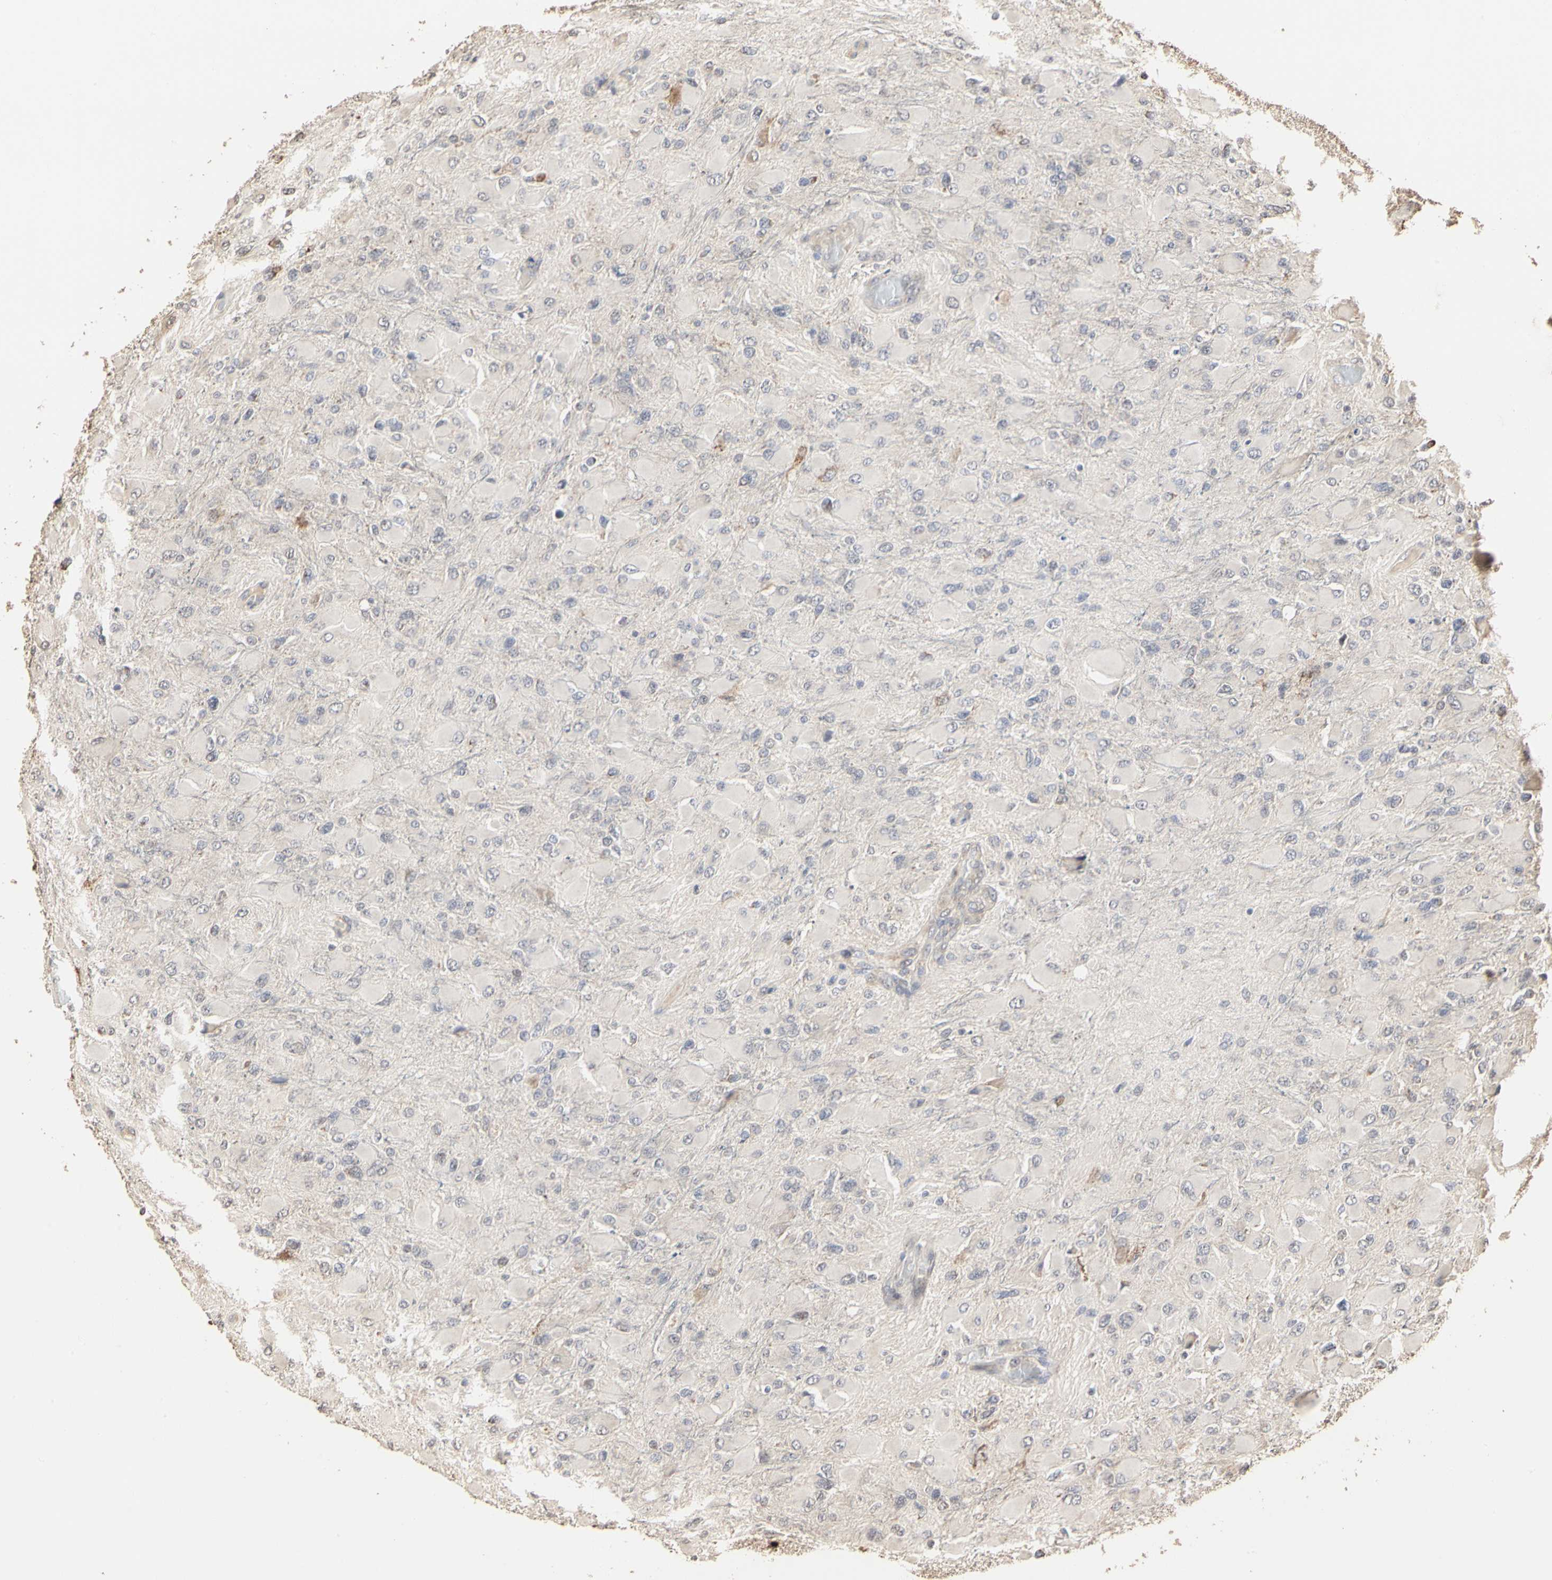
{"staining": {"intensity": "weak", "quantity": ">75%", "location": "cytoplasmic/membranous"}, "tissue": "glioma", "cell_type": "Tumor cells", "image_type": "cancer", "snomed": [{"axis": "morphology", "description": "Glioma, malignant, High grade"}, {"axis": "topography", "description": "Cerebral cortex"}], "caption": "A histopathology image showing weak cytoplasmic/membranous staining in about >75% of tumor cells in glioma, as visualized by brown immunohistochemical staining.", "gene": "TAOK1", "patient": {"sex": "female", "age": 36}}